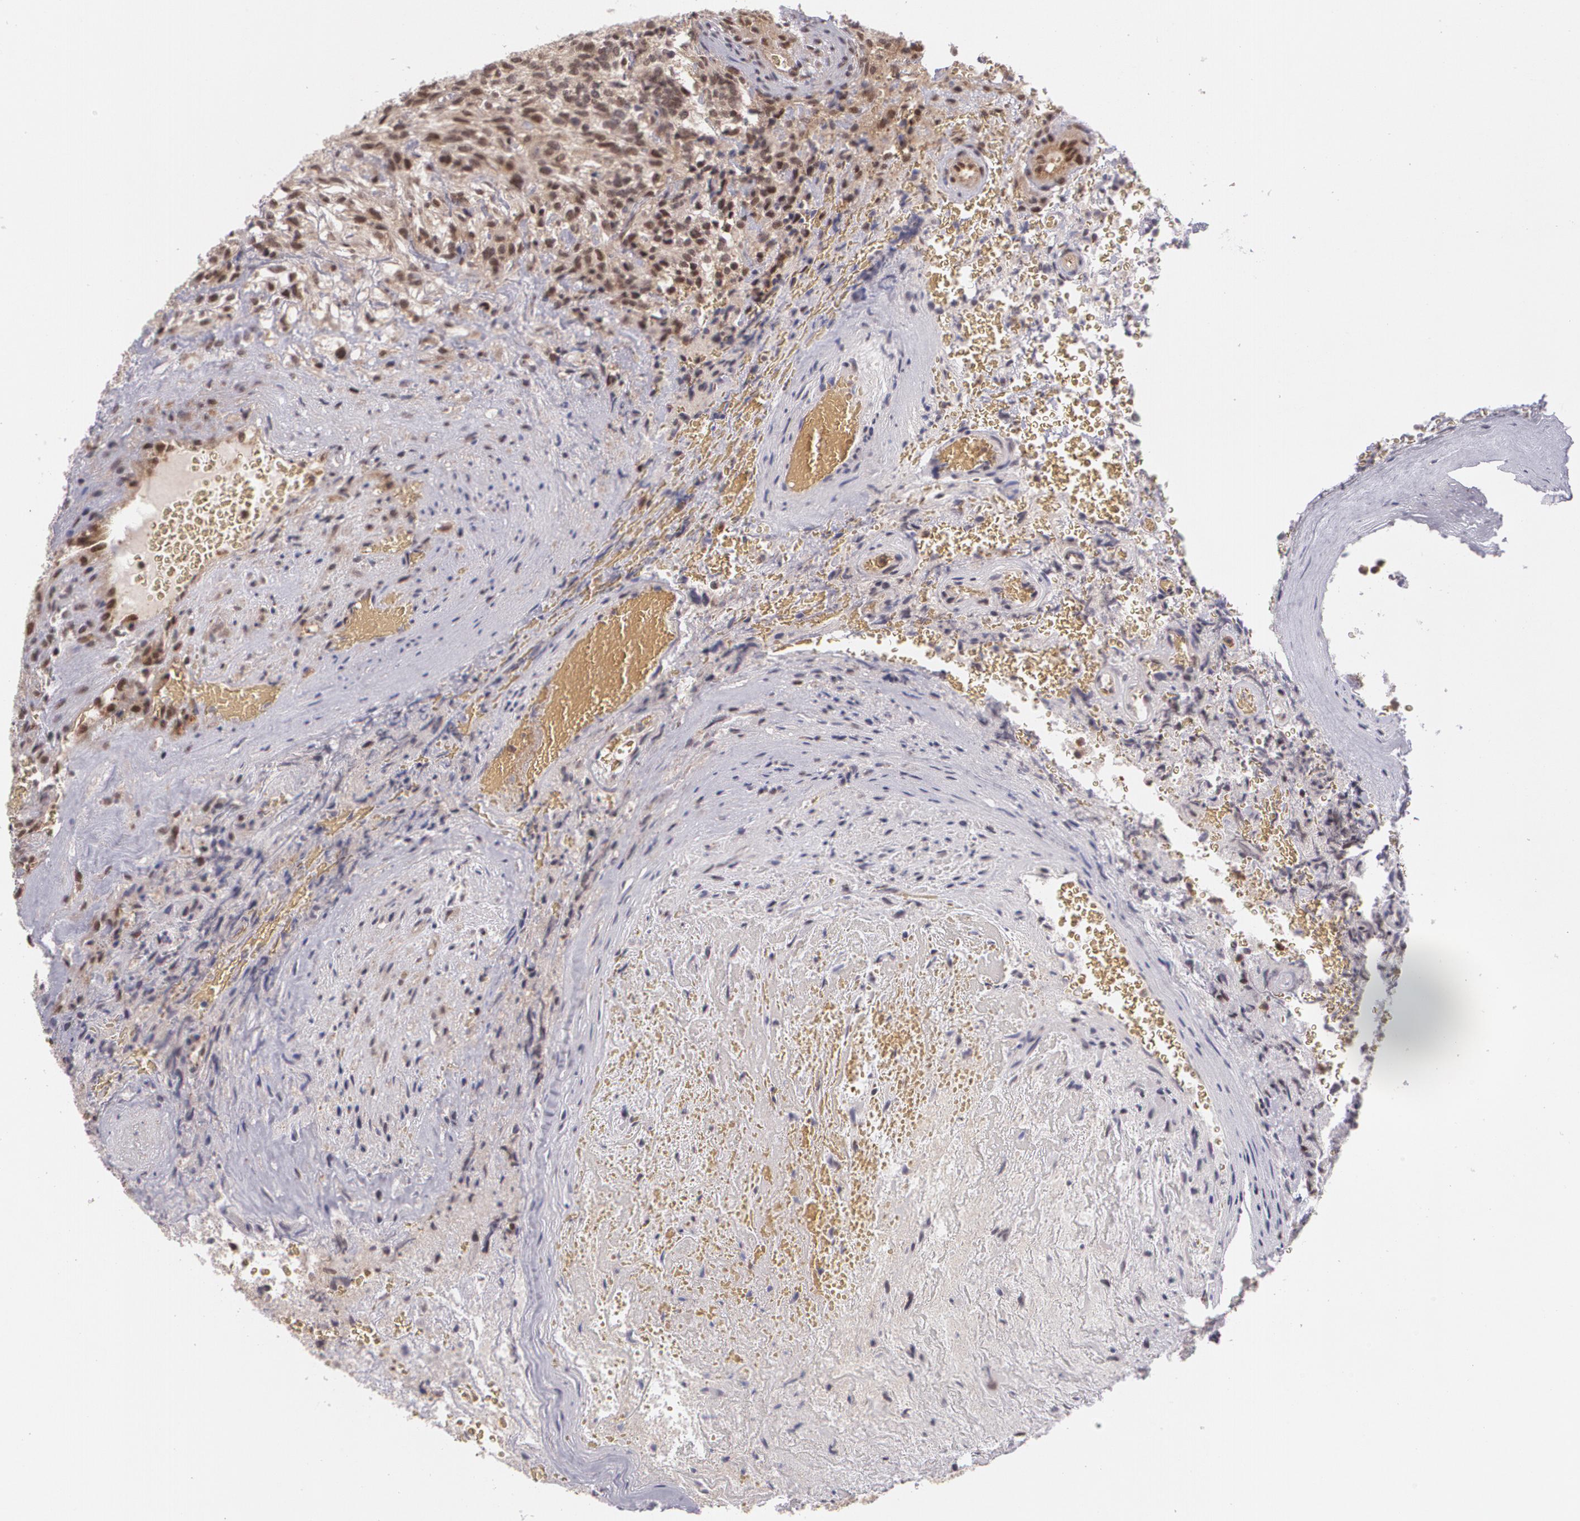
{"staining": {"intensity": "moderate", "quantity": "25%-75%", "location": "nuclear"}, "tissue": "glioma", "cell_type": "Tumor cells", "image_type": "cancer", "snomed": [{"axis": "morphology", "description": "Normal tissue, NOS"}, {"axis": "morphology", "description": "Glioma, malignant, High grade"}, {"axis": "topography", "description": "Cerebral cortex"}], "caption": "Protein staining displays moderate nuclear expression in approximately 25%-75% of tumor cells in glioma.", "gene": "CUL2", "patient": {"sex": "male", "age": 75}}